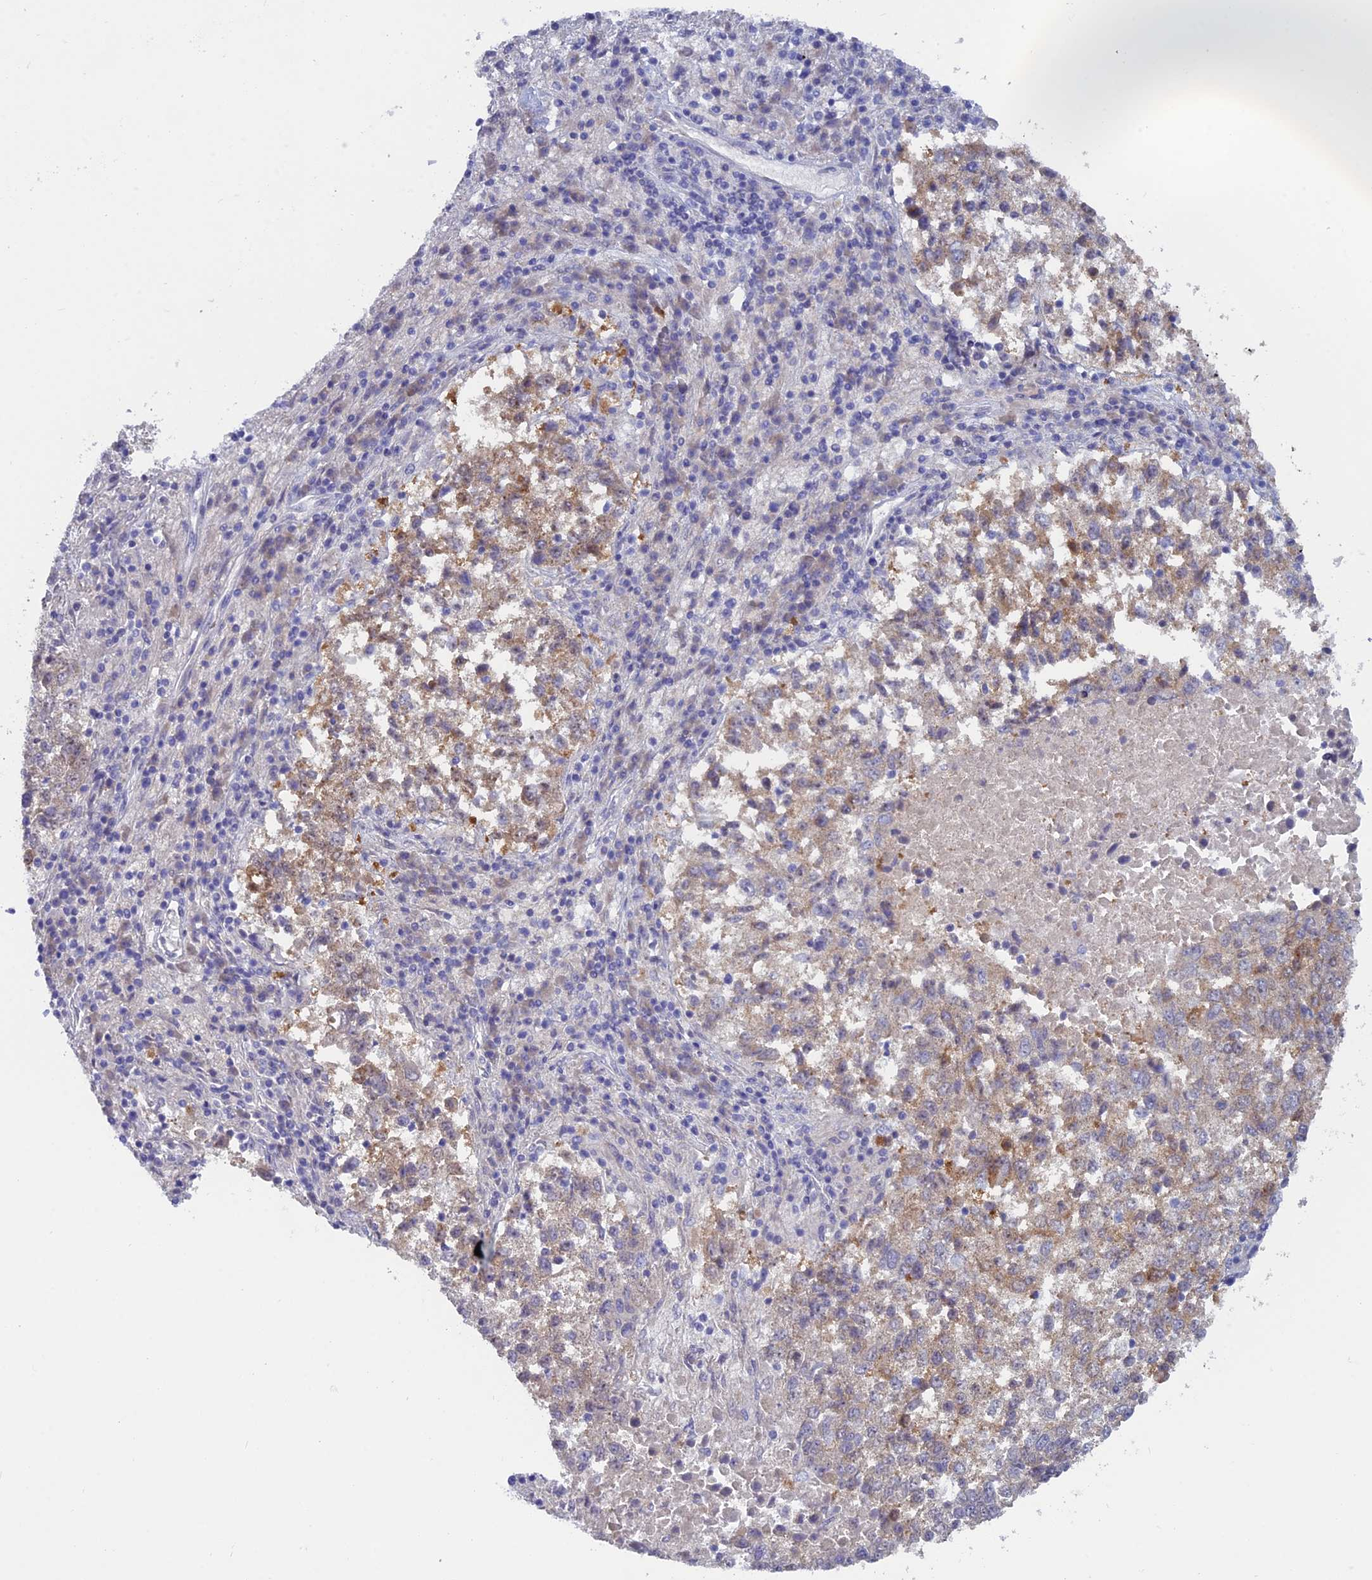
{"staining": {"intensity": "moderate", "quantity": "25%-75%", "location": "cytoplasmic/membranous"}, "tissue": "lung cancer", "cell_type": "Tumor cells", "image_type": "cancer", "snomed": [{"axis": "morphology", "description": "Squamous cell carcinoma, NOS"}, {"axis": "topography", "description": "Lung"}], "caption": "A micrograph showing moderate cytoplasmic/membranous positivity in about 25%-75% of tumor cells in squamous cell carcinoma (lung), as visualized by brown immunohistochemical staining.", "gene": "XPO7", "patient": {"sex": "male", "age": 73}}